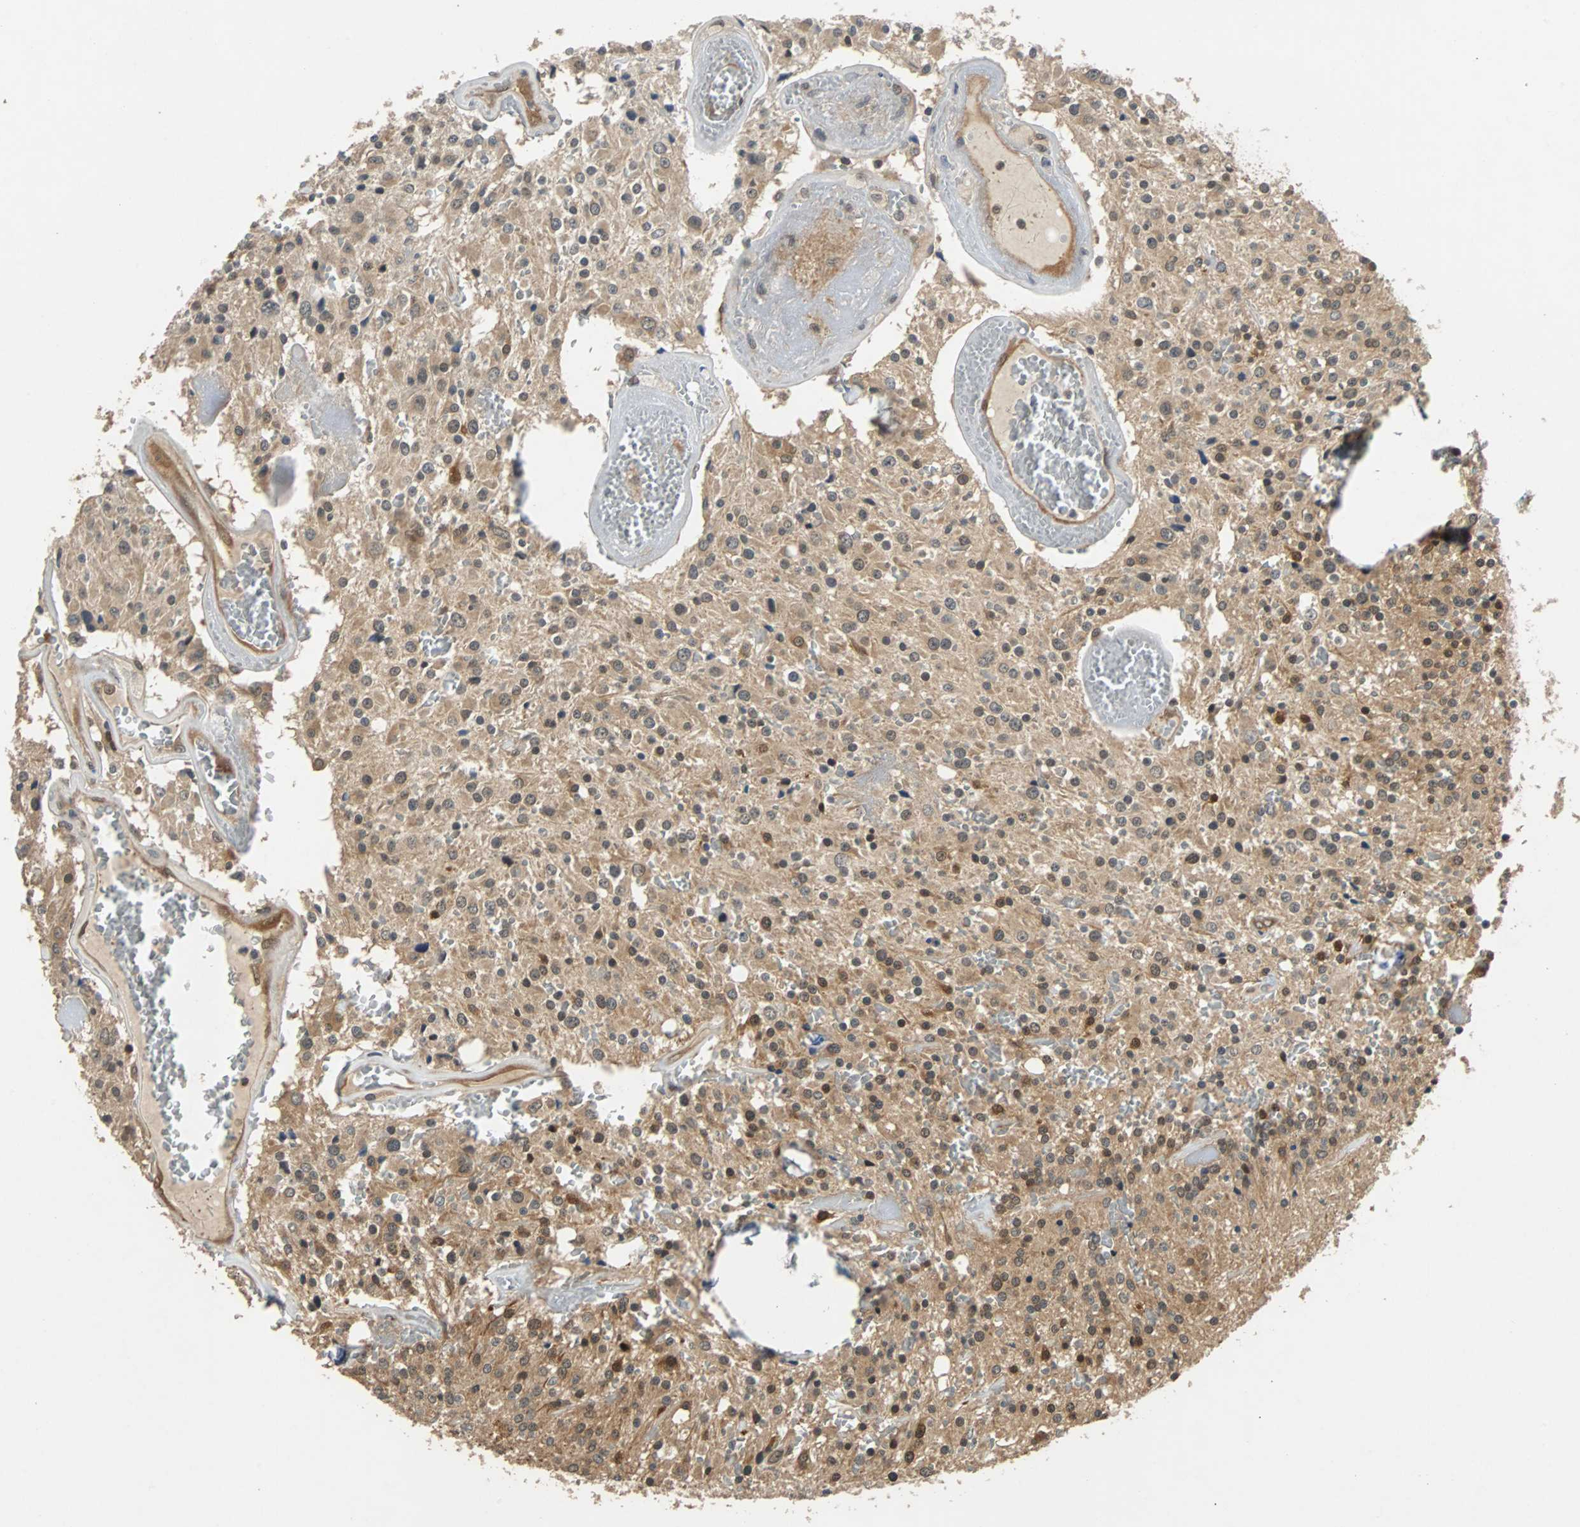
{"staining": {"intensity": "moderate", "quantity": ">75%", "location": "cytoplasmic/membranous"}, "tissue": "glioma", "cell_type": "Tumor cells", "image_type": "cancer", "snomed": [{"axis": "morphology", "description": "Glioma, malignant, Low grade"}, {"axis": "topography", "description": "Brain"}], "caption": "Brown immunohistochemical staining in human malignant glioma (low-grade) shows moderate cytoplasmic/membranous expression in approximately >75% of tumor cells.", "gene": "PRDX6", "patient": {"sex": "male", "age": 58}}